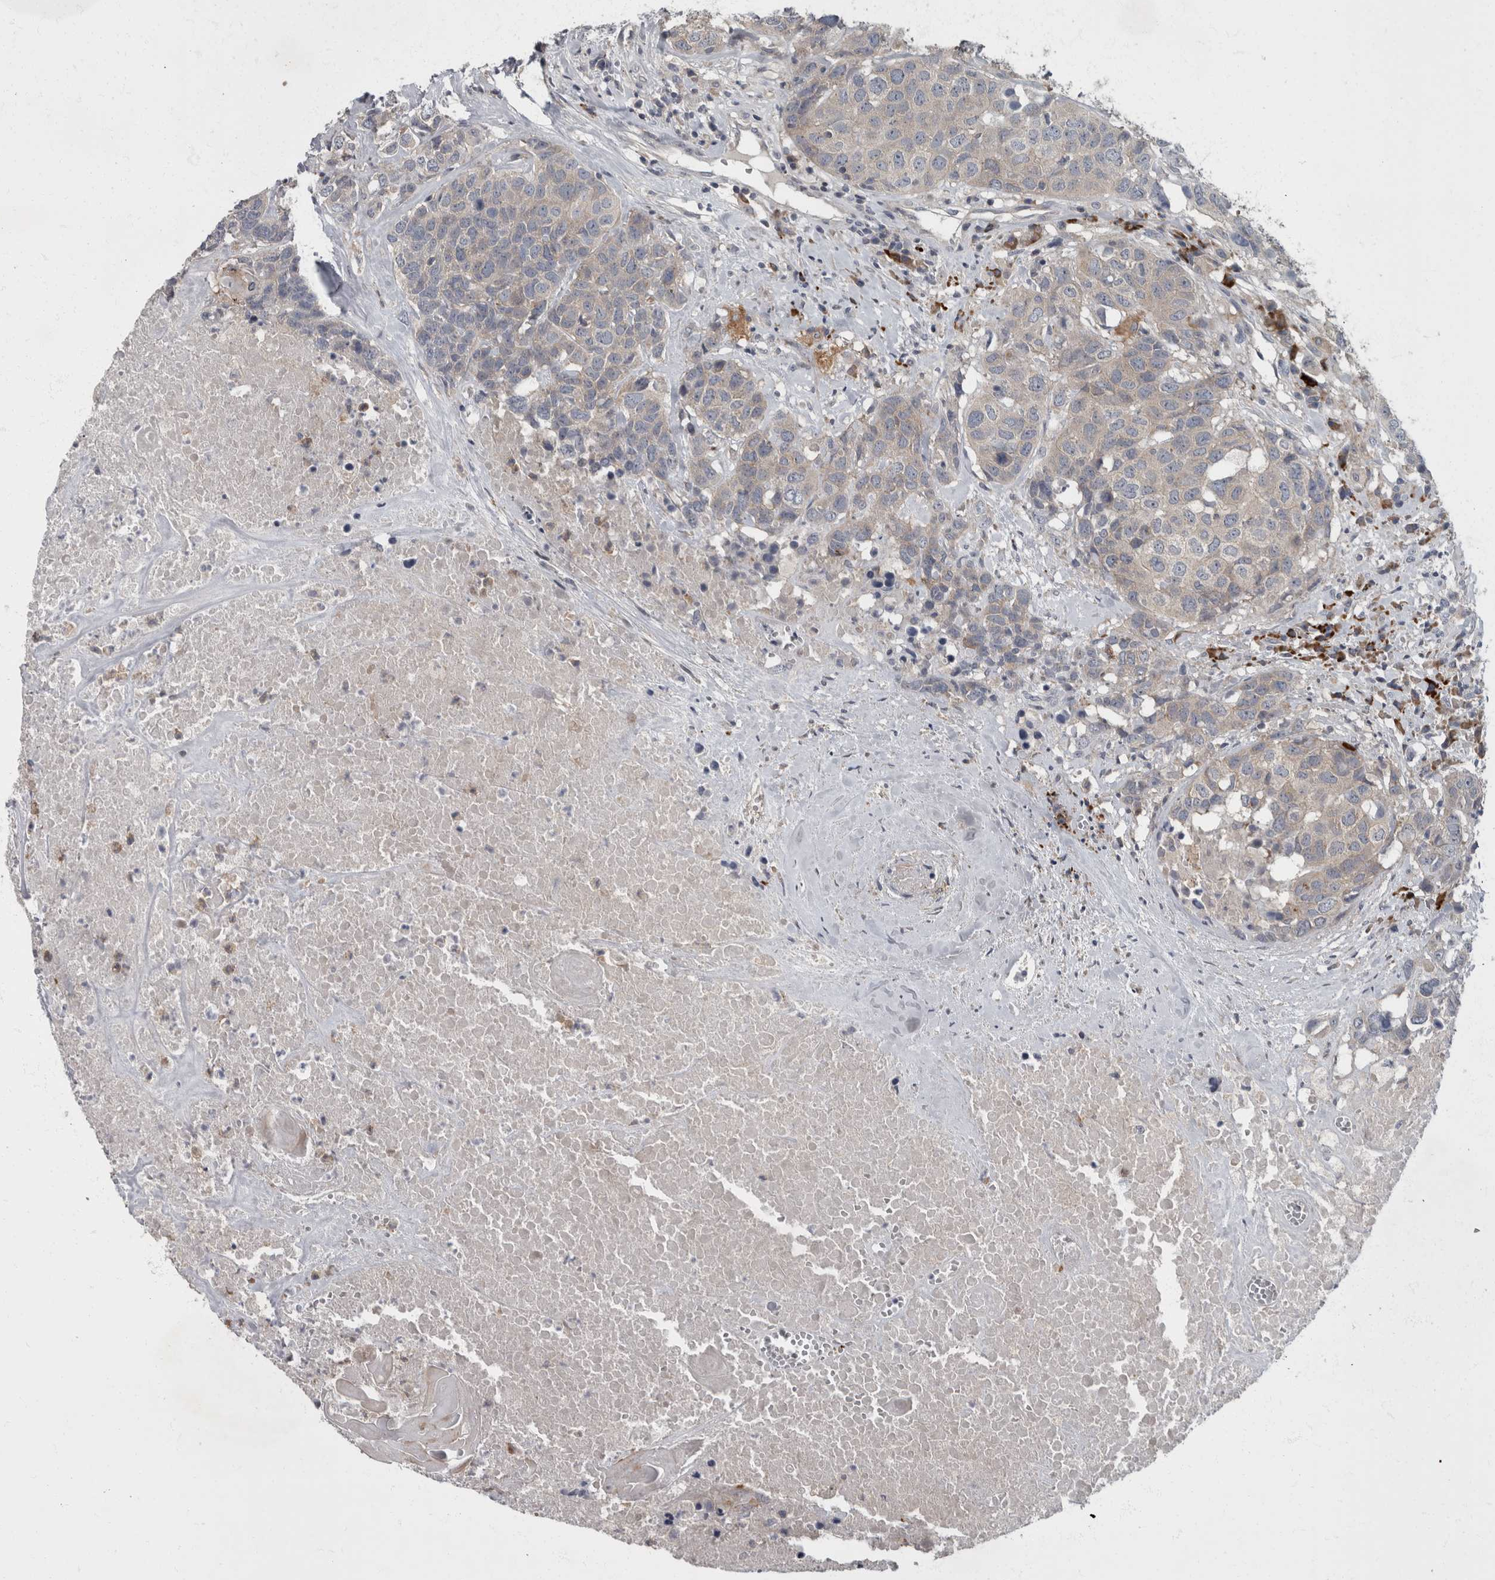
{"staining": {"intensity": "weak", "quantity": "25%-75%", "location": "cytoplasmic/membranous"}, "tissue": "head and neck cancer", "cell_type": "Tumor cells", "image_type": "cancer", "snomed": [{"axis": "morphology", "description": "Squamous cell carcinoma, NOS"}, {"axis": "topography", "description": "Head-Neck"}], "caption": "An image of human head and neck squamous cell carcinoma stained for a protein displays weak cytoplasmic/membranous brown staining in tumor cells.", "gene": "CDC42BPG", "patient": {"sex": "male", "age": 66}}